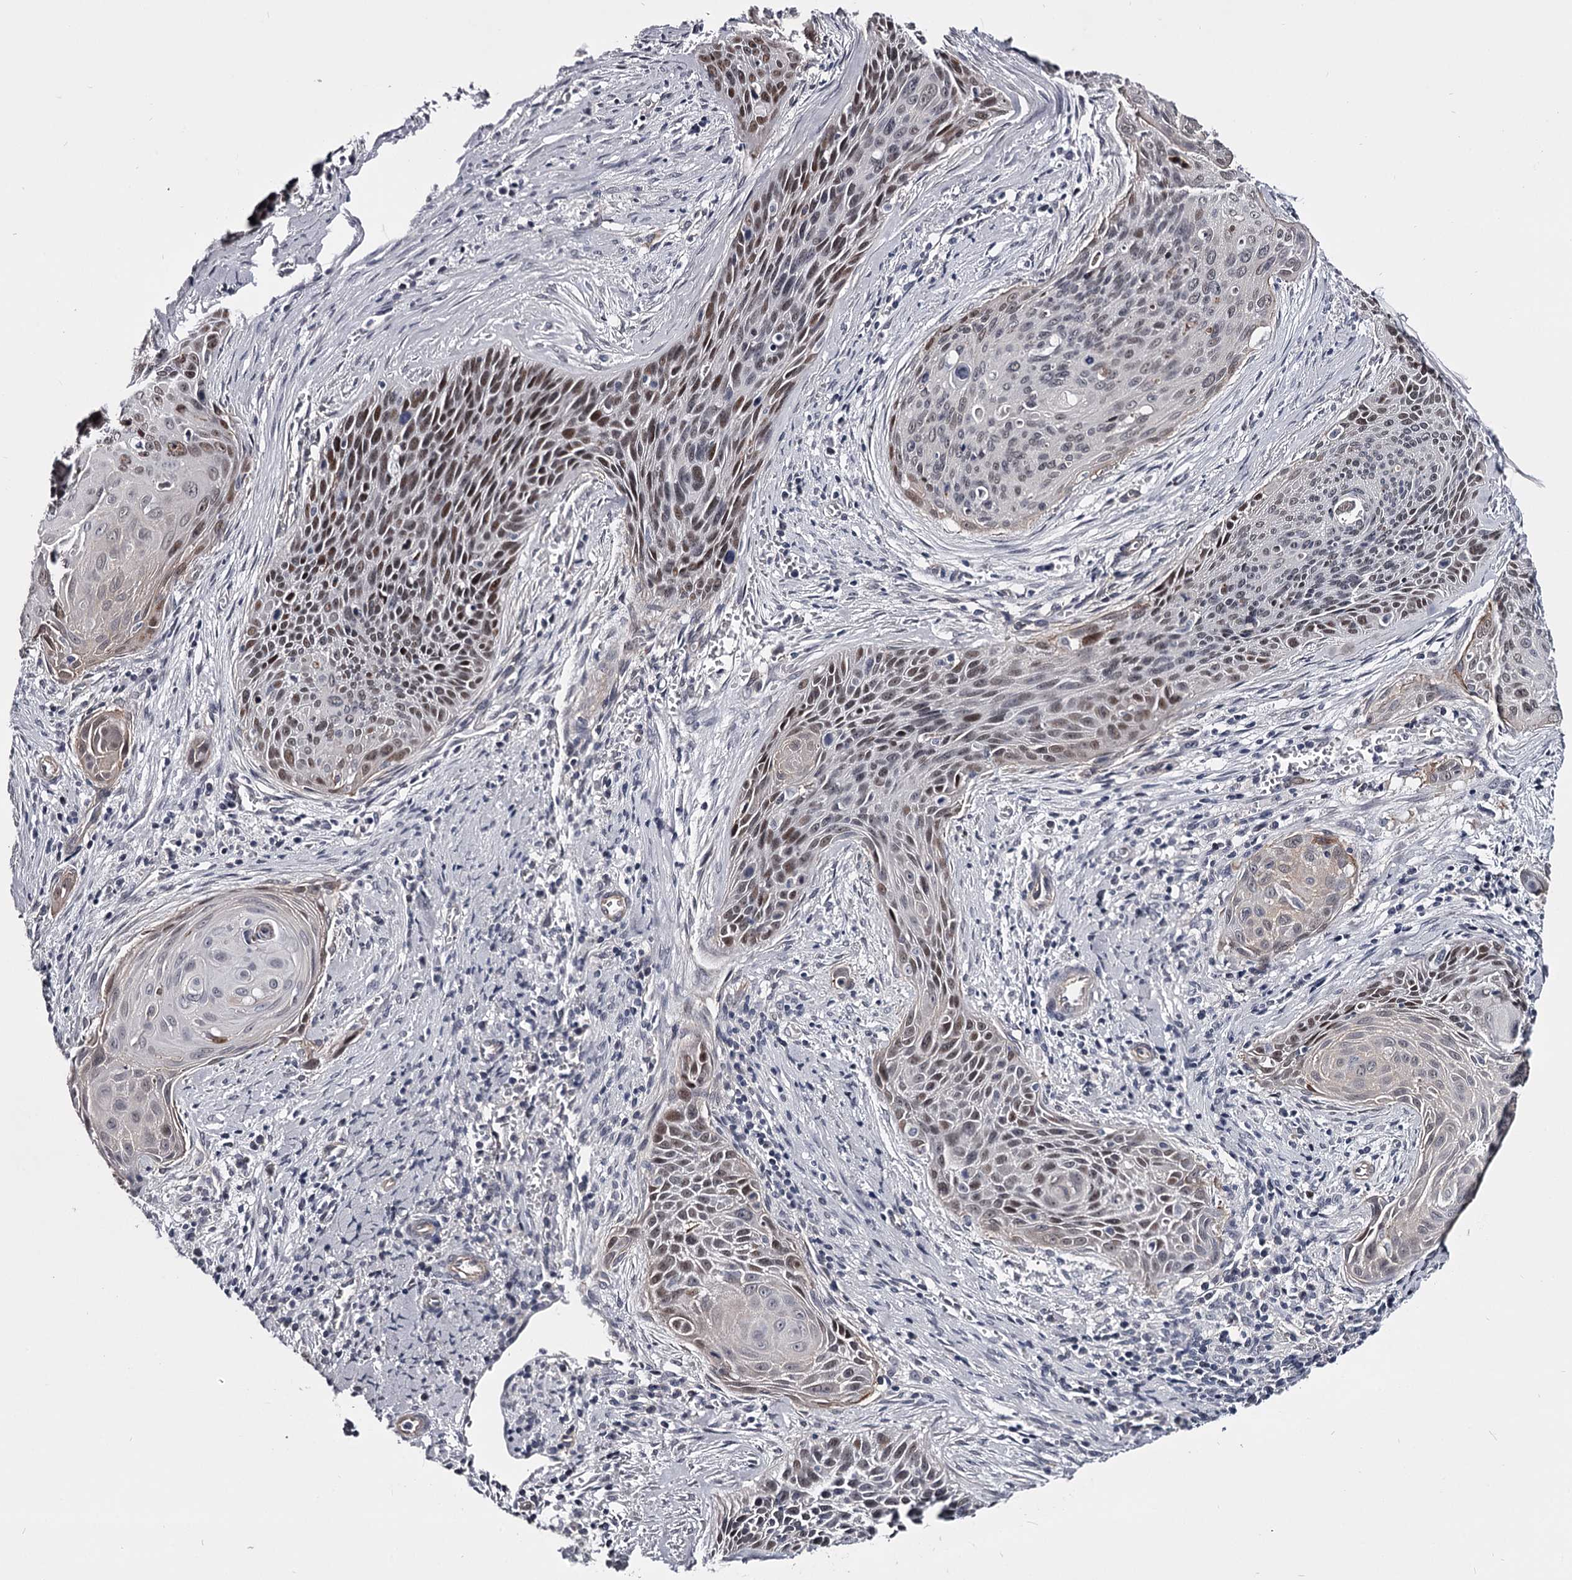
{"staining": {"intensity": "weak", "quantity": "25%-75%", "location": "nuclear"}, "tissue": "cervical cancer", "cell_type": "Tumor cells", "image_type": "cancer", "snomed": [{"axis": "morphology", "description": "Squamous cell carcinoma, NOS"}, {"axis": "topography", "description": "Cervix"}], "caption": "This micrograph demonstrates squamous cell carcinoma (cervical) stained with immunohistochemistry to label a protein in brown. The nuclear of tumor cells show weak positivity for the protein. Nuclei are counter-stained blue.", "gene": "OVOL2", "patient": {"sex": "female", "age": 55}}